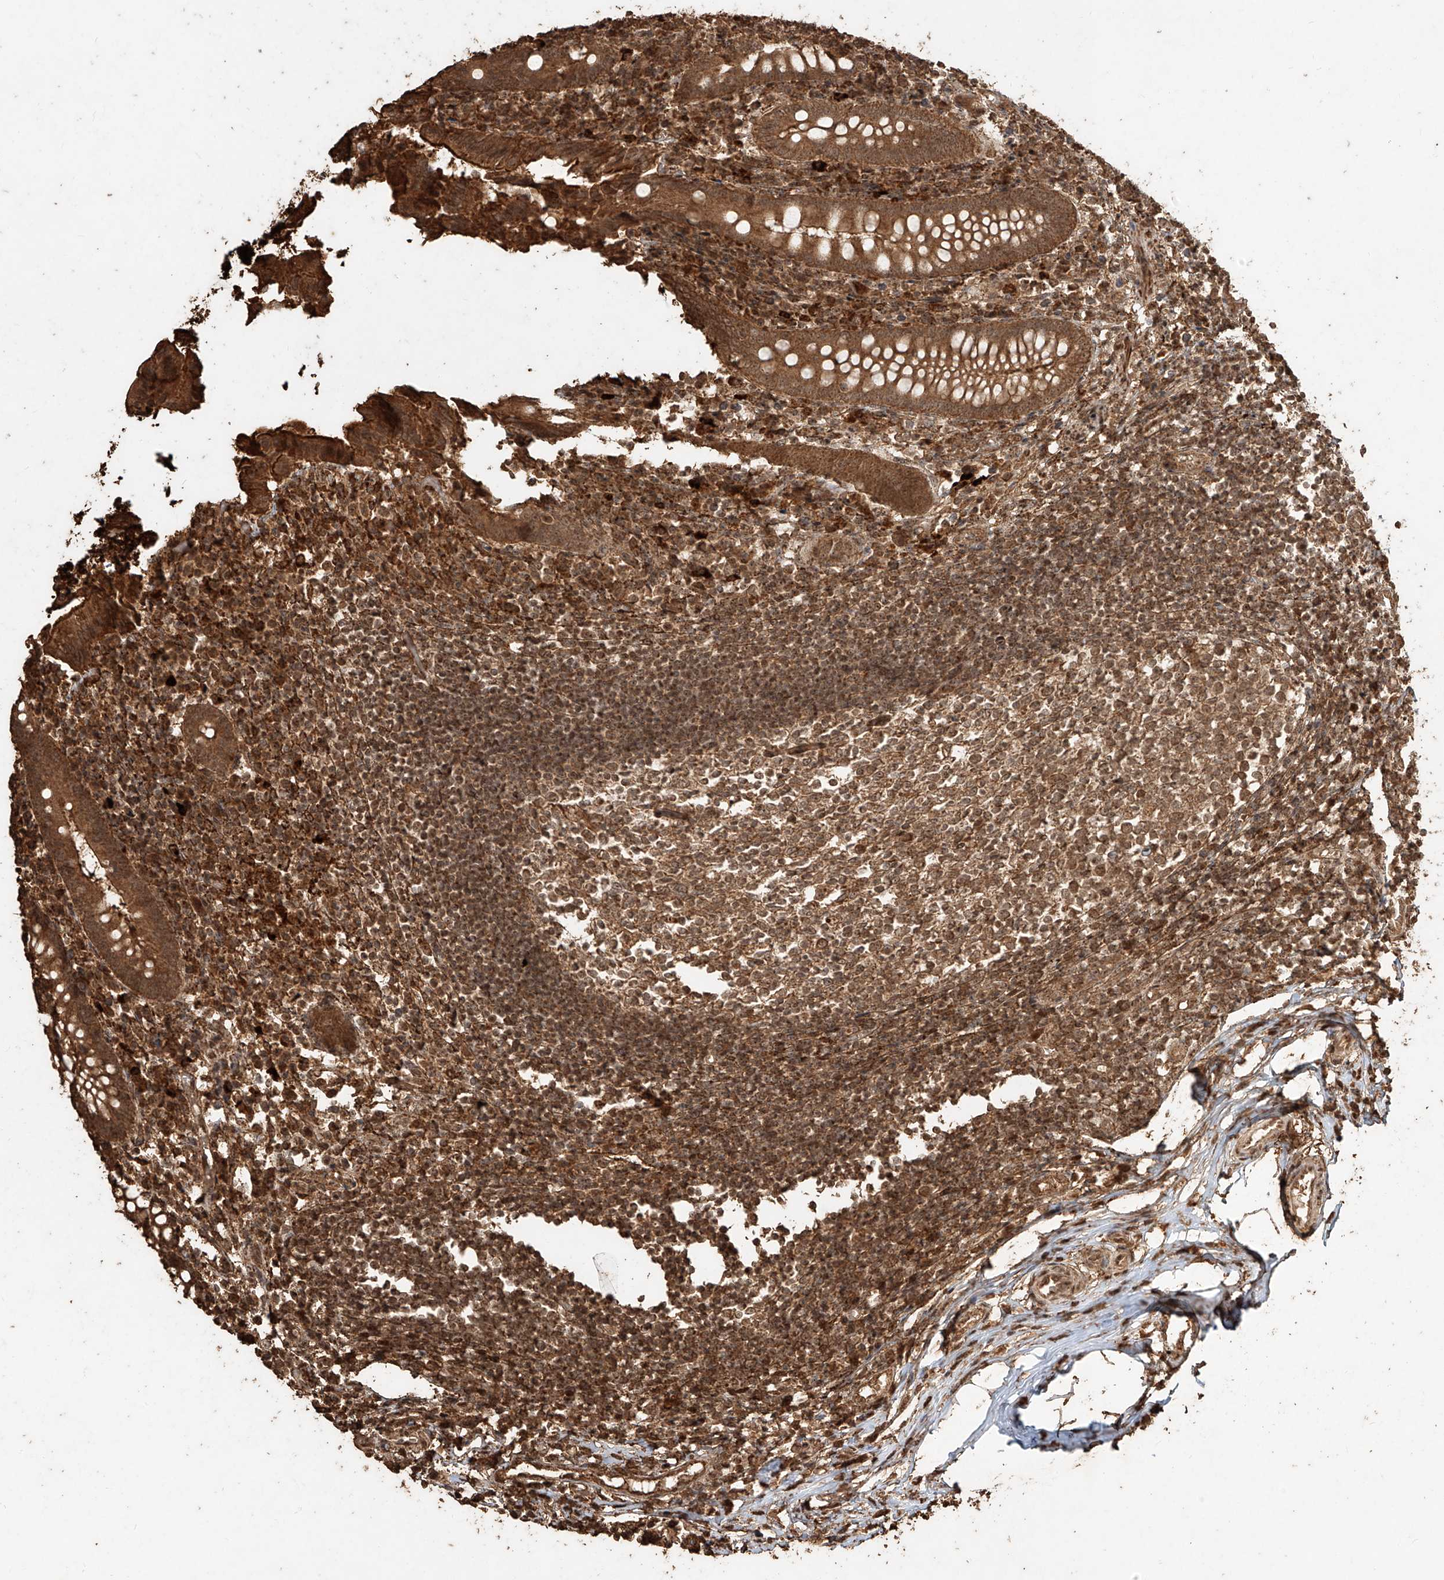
{"staining": {"intensity": "moderate", "quantity": ">75%", "location": "cytoplasmic/membranous,nuclear"}, "tissue": "appendix", "cell_type": "Glandular cells", "image_type": "normal", "snomed": [{"axis": "morphology", "description": "Normal tissue, NOS"}, {"axis": "topography", "description": "Appendix"}], "caption": "Benign appendix displays moderate cytoplasmic/membranous,nuclear expression in about >75% of glandular cells, visualized by immunohistochemistry.", "gene": "ZNF660", "patient": {"sex": "female", "age": 17}}